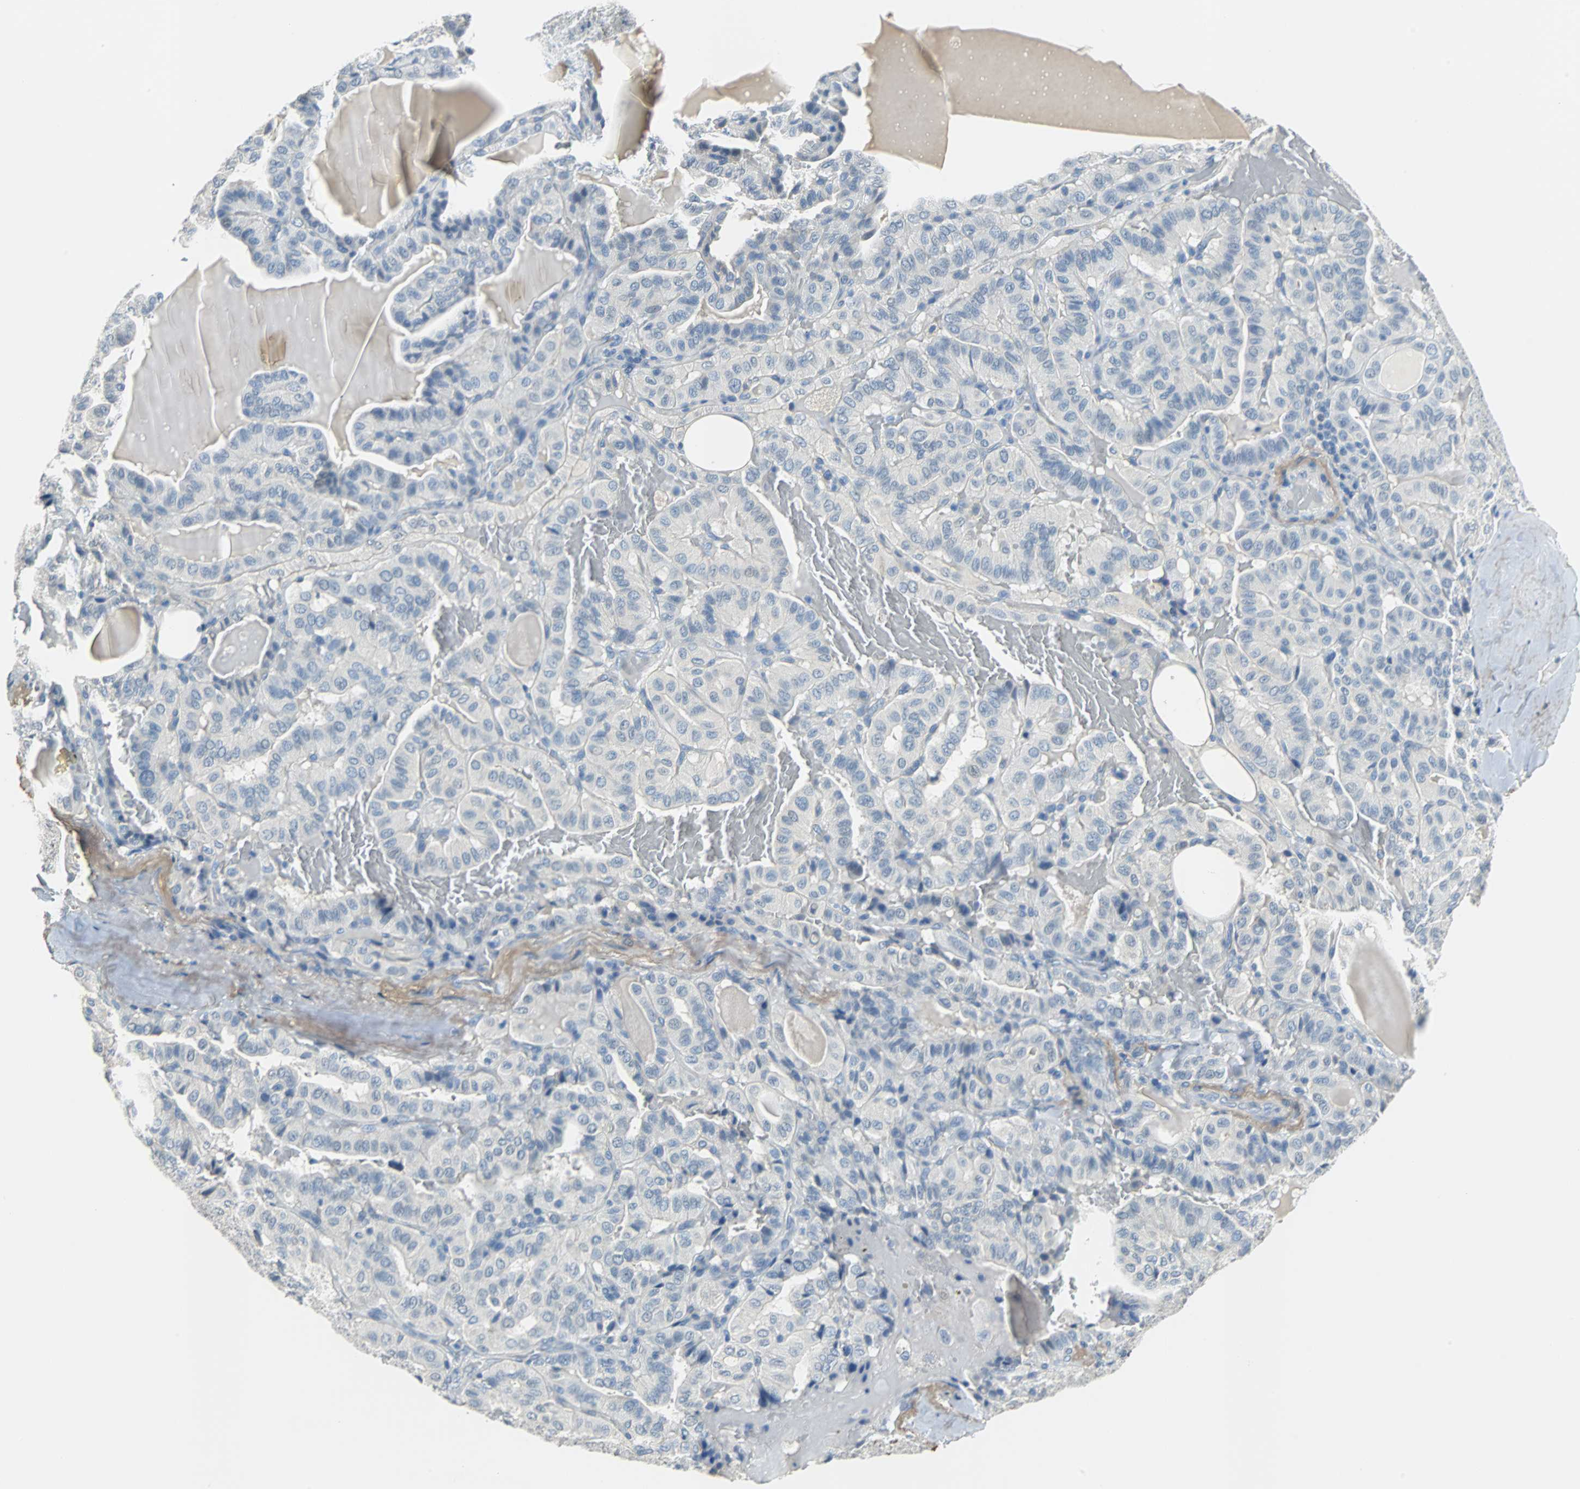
{"staining": {"intensity": "negative", "quantity": "none", "location": "none"}, "tissue": "thyroid cancer", "cell_type": "Tumor cells", "image_type": "cancer", "snomed": [{"axis": "morphology", "description": "Papillary adenocarcinoma, NOS"}, {"axis": "topography", "description": "Thyroid gland"}], "caption": "An immunohistochemistry histopathology image of thyroid cancer (papillary adenocarcinoma) is shown. There is no staining in tumor cells of thyroid cancer (papillary adenocarcinoma).", "gene": "MUC7", "patient": {"sex": "male", "age": 77}}